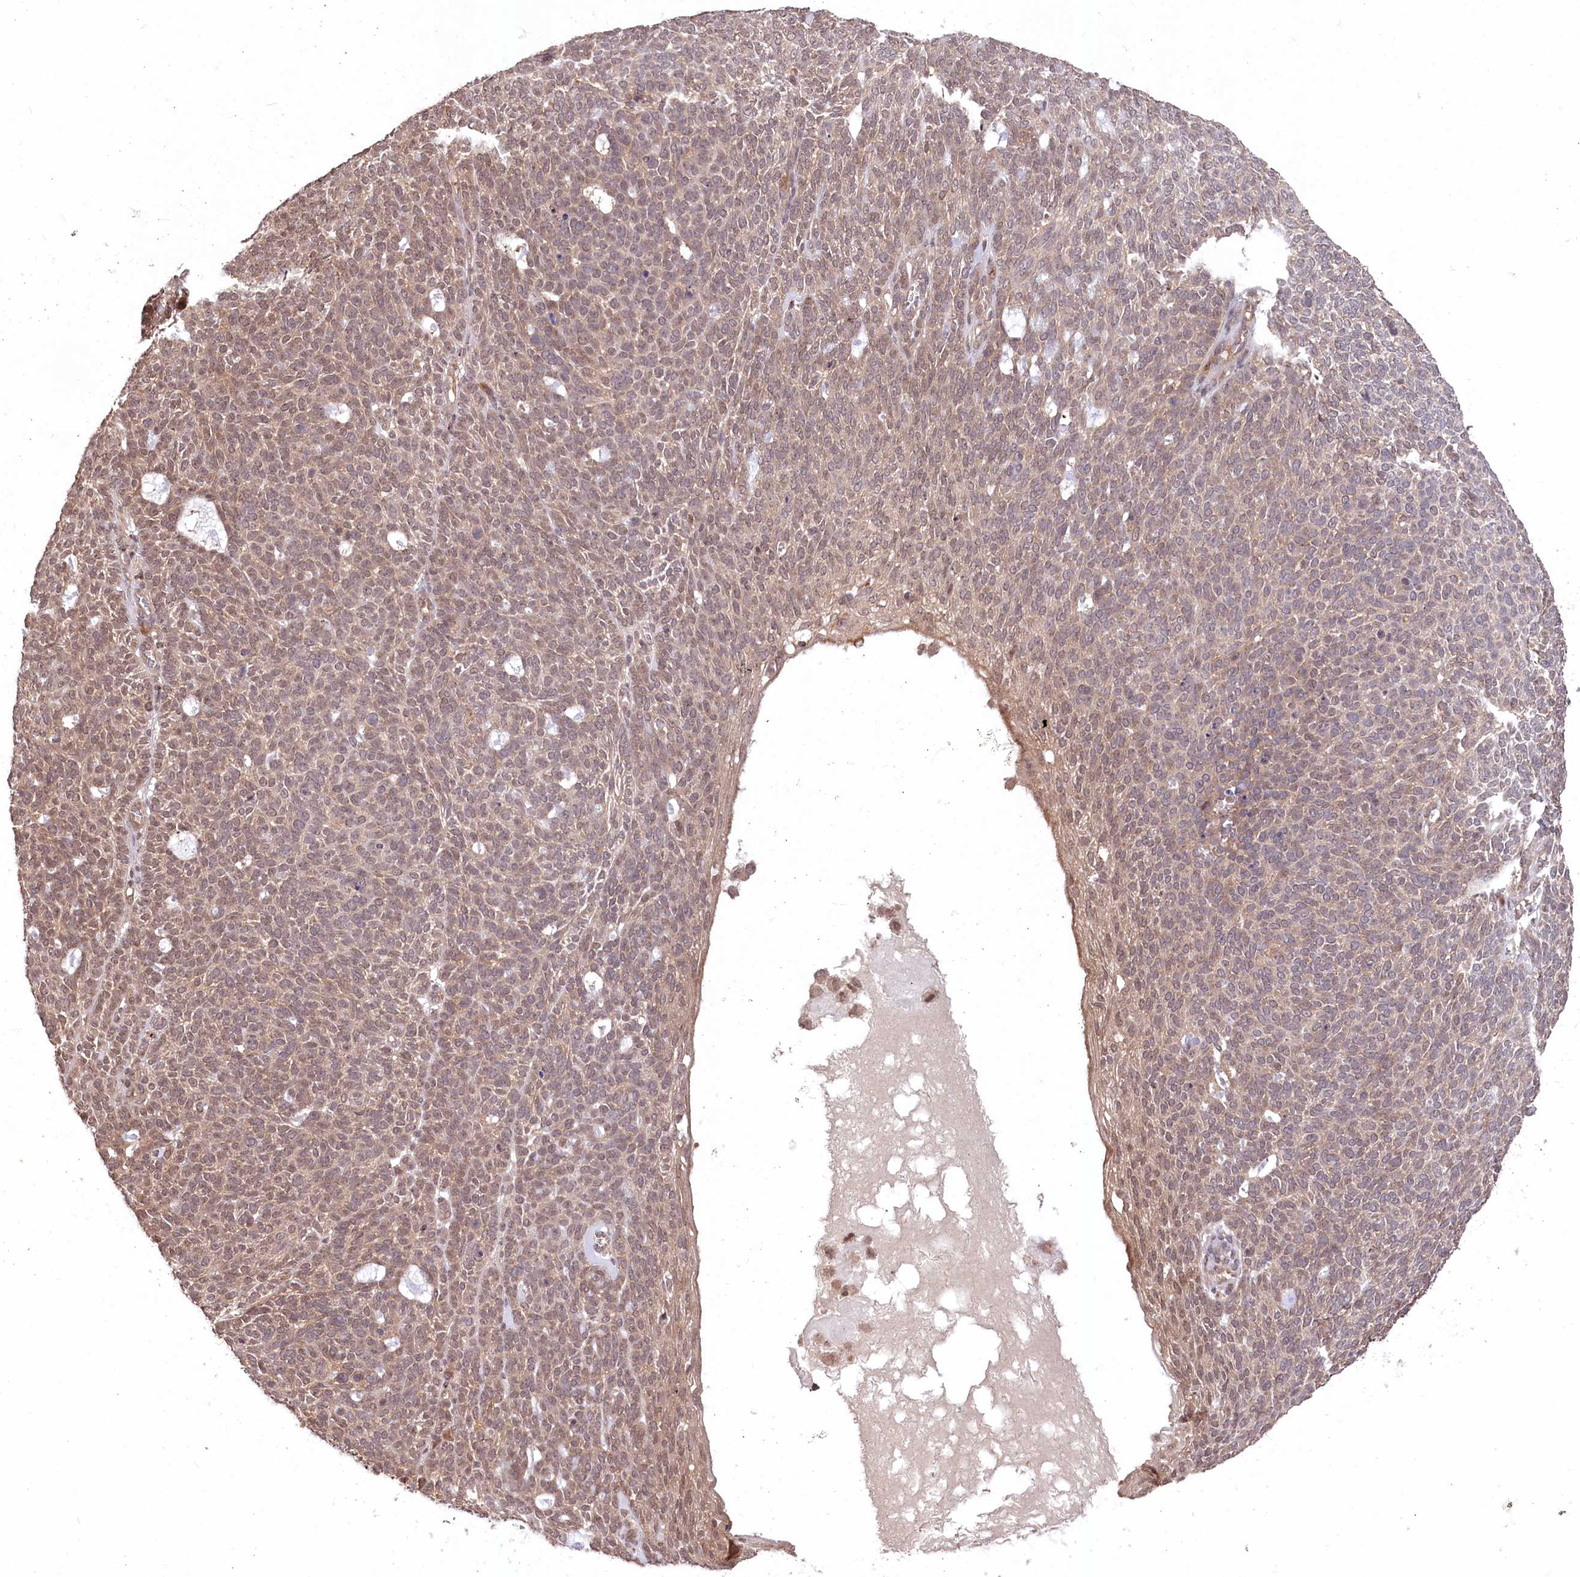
{"staining": {"intensity": "weak", "quantity": "25%-75%", "location": "cytoplasmic/membranous,nuclear"}, "tissue": "skin cancer", "cell_type": "Tumor cells", "image_type": "cancer", "snomed": [{"axis": "morphology", "description": "Squamous cell carcinoma, NOS"}, {"axis": "topography", "description": "Skin"}], "caption": "An image of skin cancer stained for a protein displays weak cytoplasmic/membranous and nuclear brown staining in tumor cells.", "gene": "CCSER2", "patient": {"sex": "female", "age": 90}}